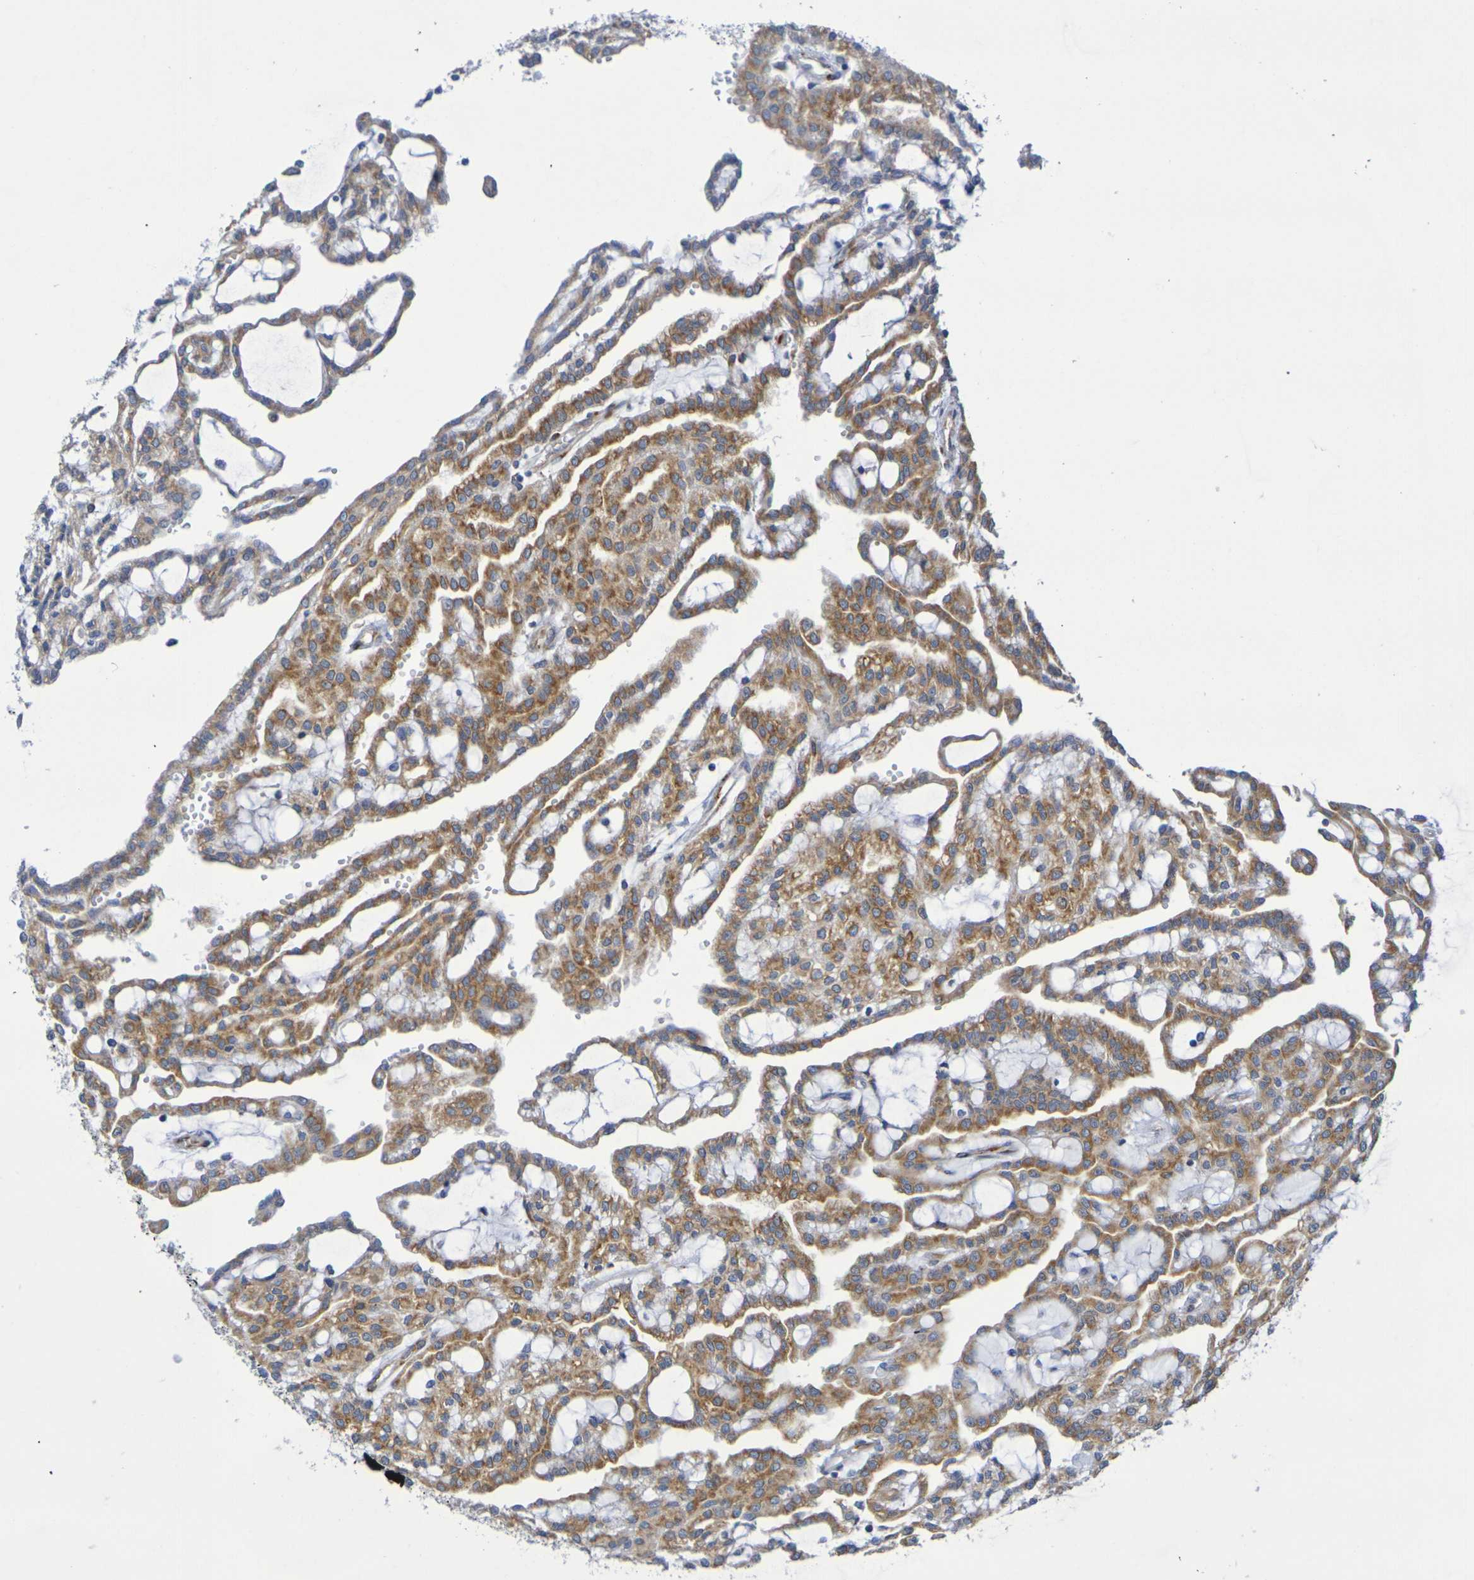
{"staining": {"intensity": "moderate", "quantity": ">75%", "location": "cytoplasmic/membranous"}, "tissue": "renal cancer", "cell_type": "Tumor cells", "image_type": "cancer", "snomed": [{"axis": "morphology", "description": "Adenocarcinoma, NOS"}, {"axis": "topography", "description": "Kidney"}], "caption": "Immunohistochemical staining of adenocarcinoma (renal) displays moderate cytoplasmic/membranous protein staining in about >75% of tumor cells.", "gene": "TMCC3", "patient": {"sex": "male", "age": 63}}